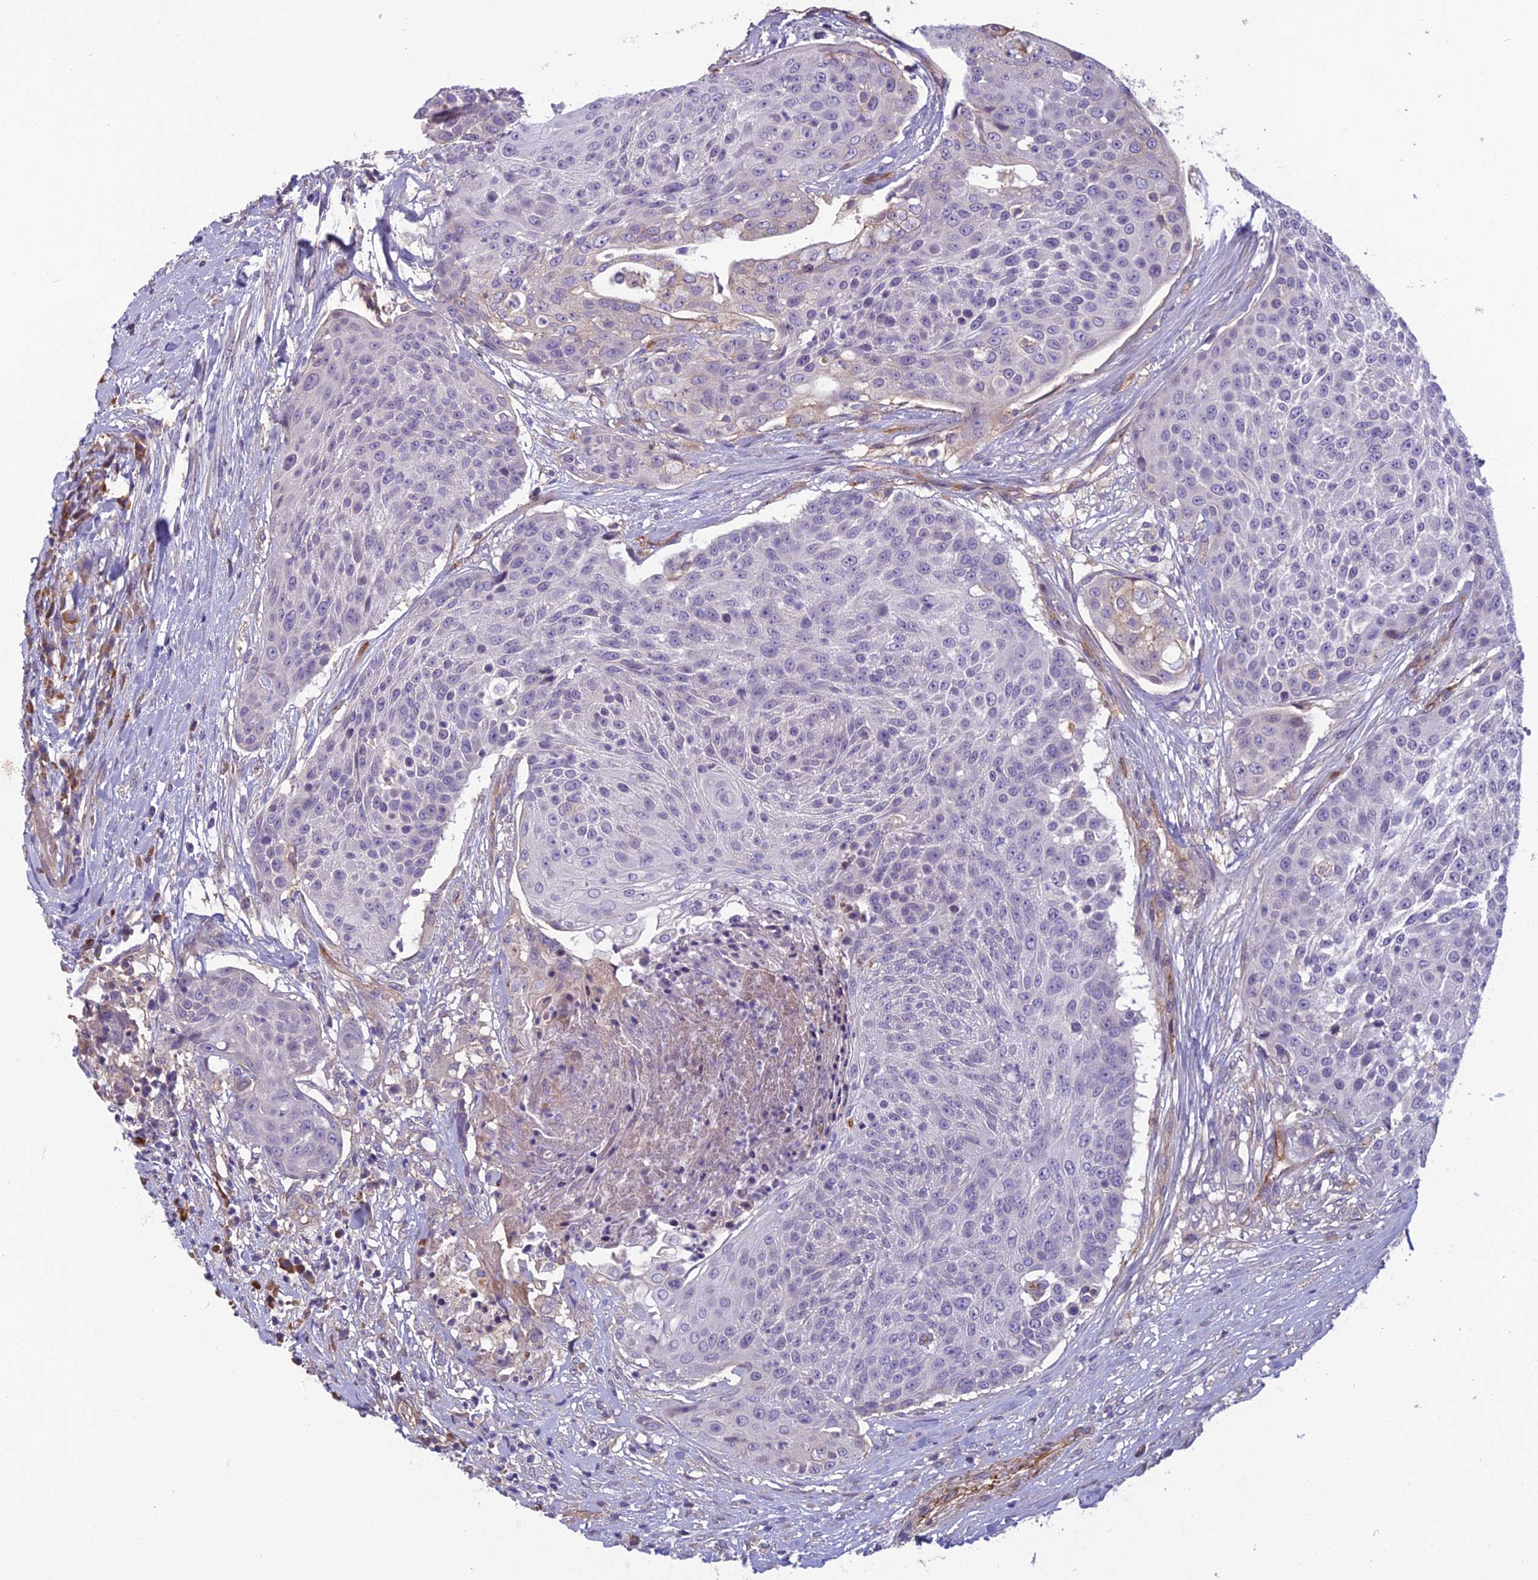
{"staining": {"intensity": "negative", "quantity": "none", "location": "none"}, "tissue": "urothelial cancer", "cell_type": "Tumor cells", "image_type": "cancer", "snomed": [{"axis": "morphology", "description": "Urothelial carcinoma, High grade"}, {"axis": "topography", "description": "Urinary bladder"}], "caption": "Photomicrograph shows no protein staining in tumor cells of urothelial cancer tissue.", "gene": "TSPAN15", "patient": {"sex": "female", "age": 63}}